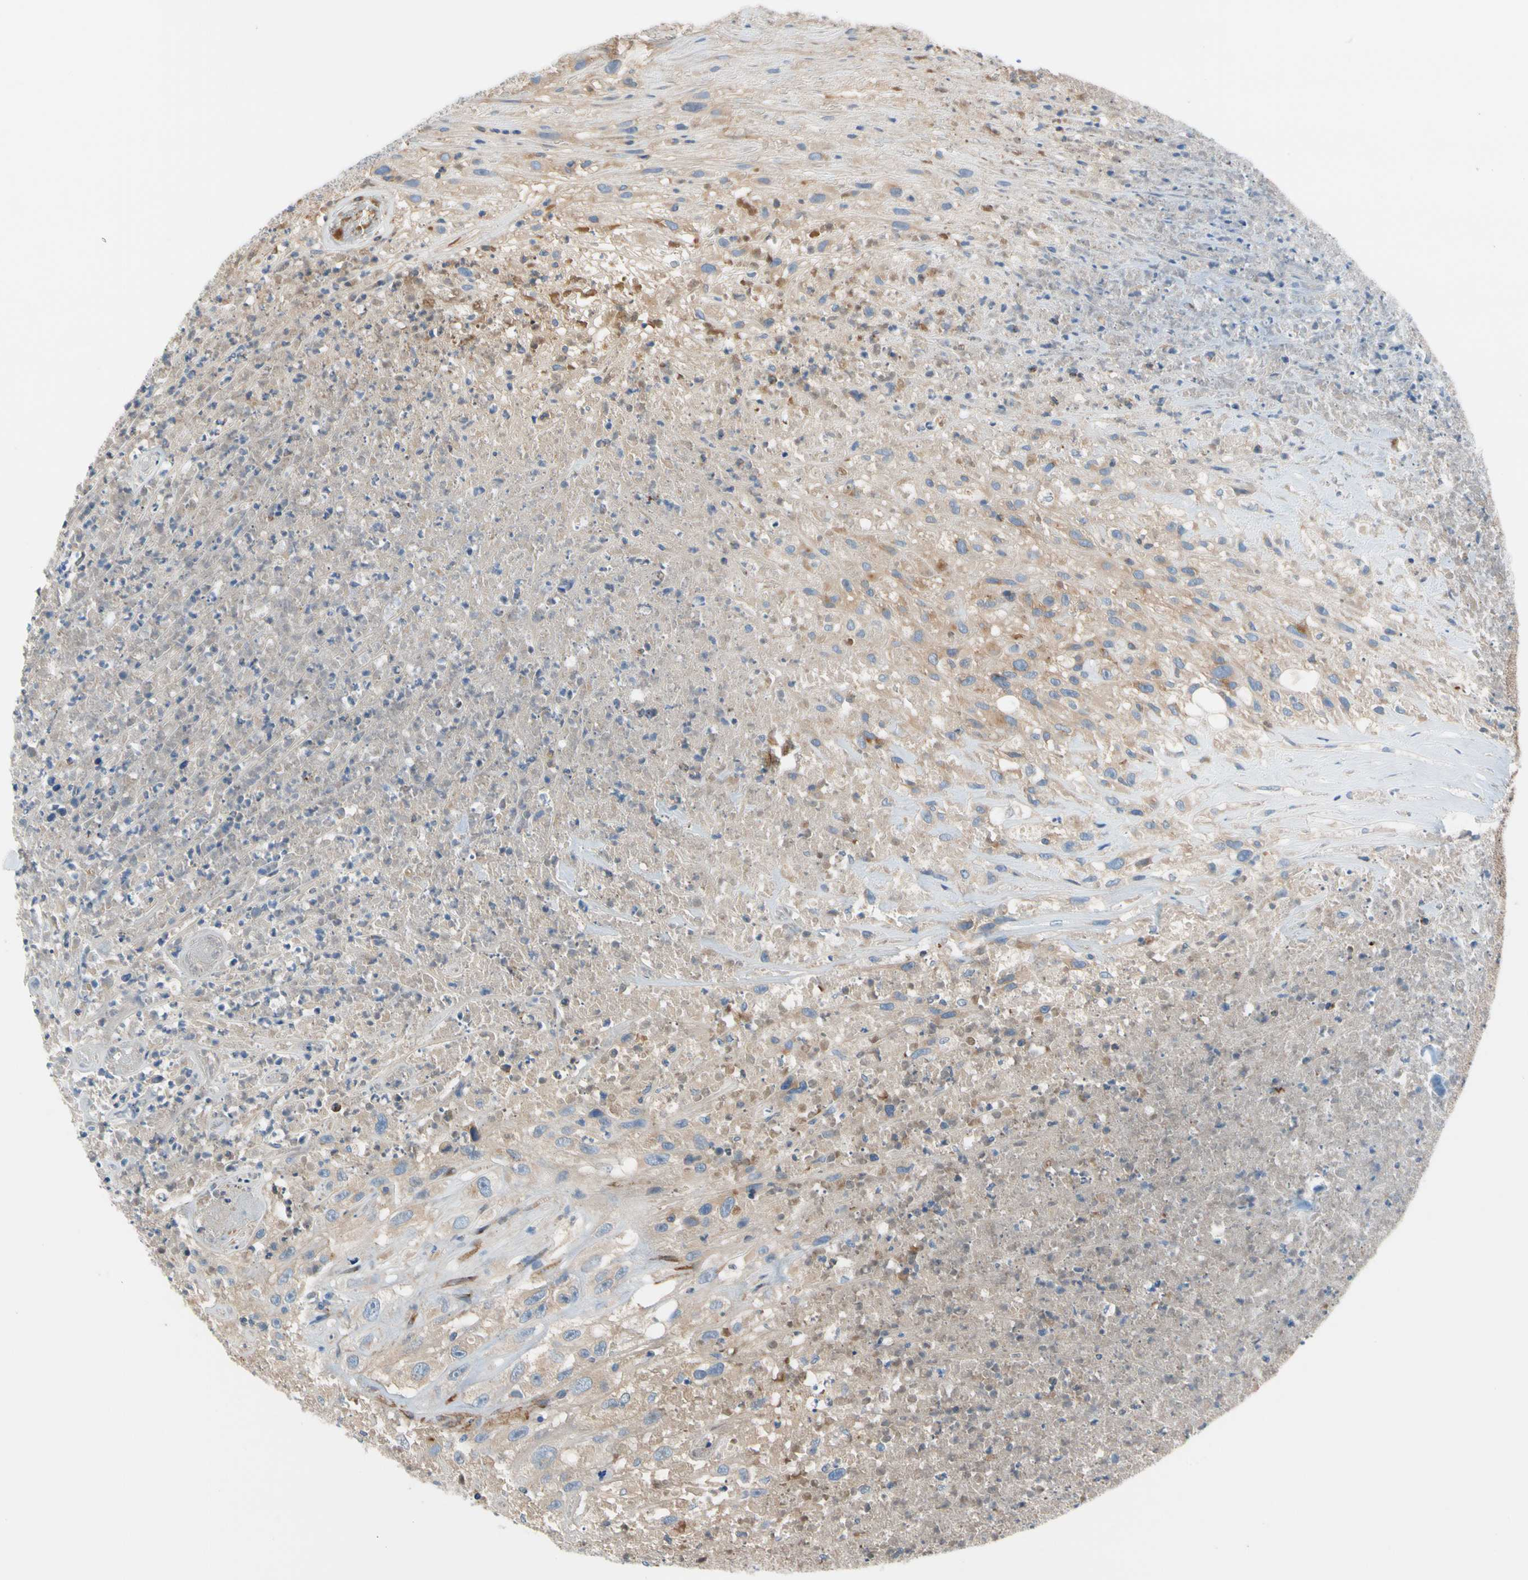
{"staining": {"intensity": "weak", "quantity": "<25%", "location": "cytoplasmic/membranous"}, "tissue": "urothelial cancer", "cell_type": "Tumor cells", "image_type": "cancer", "snomed": [{"axis": "morphology", "description": "Urothelial carcinoma, High grade"}, {"axis": "topography", "description": "Urinary bladder"}], "caption": "DAB (3,3'-diaminobenzidine) immunohistochemical staining of urothelial carcinoma (high-grade) reveals no significant positivity in tumor cells.", "gene": "ENTREP3", "patient": {"sex": "male", "age": 66}}